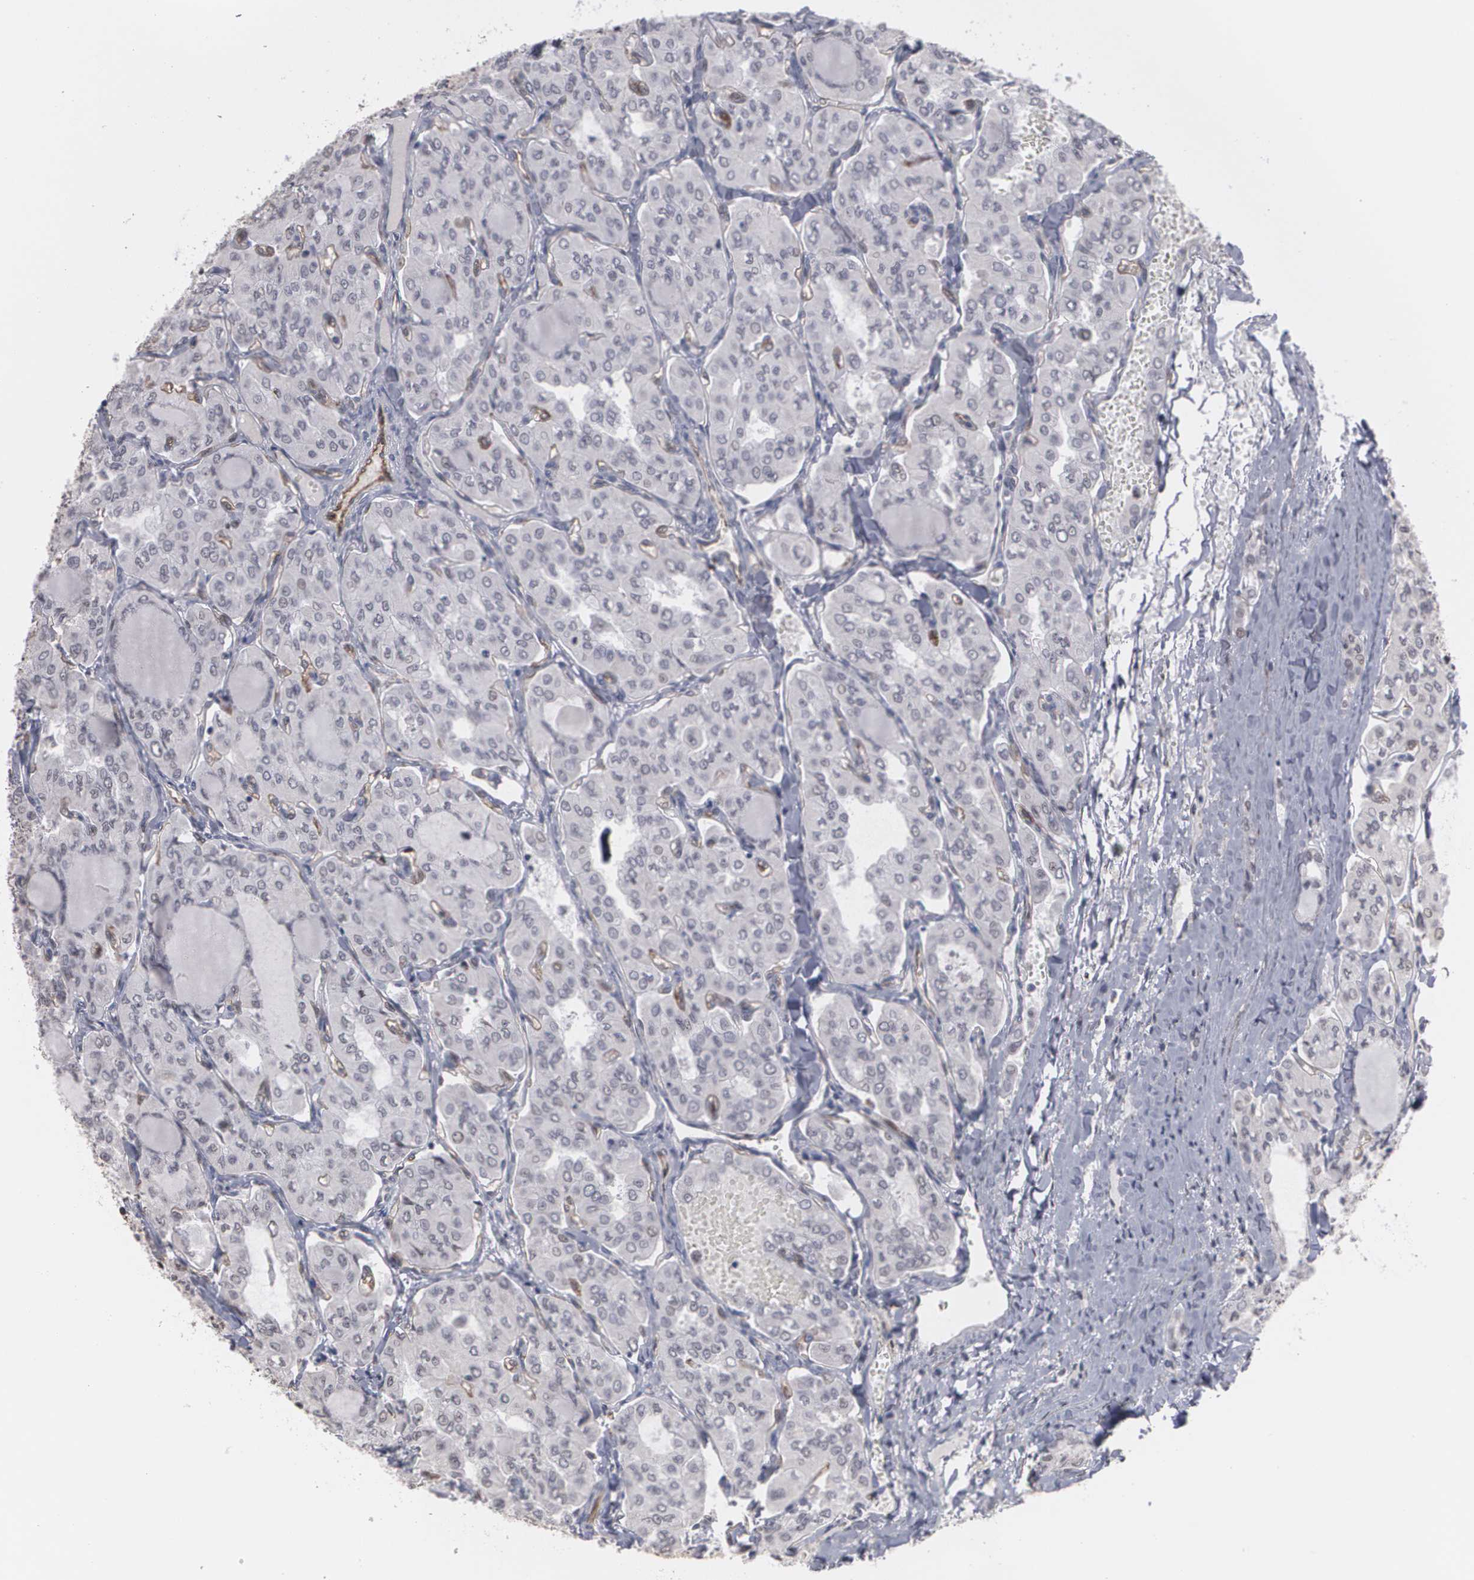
{"staining": {"intensity": "moderate", "quantity": "<25%", "location": "nuclear"}, "tissue": "thyroid cancer", "cell_type": "Tumor cells", "image_type": "cancer", "snomed": [{"axis": "morphology", "description": "Papillary adenocarcinoma, NOS"}, {"axis": "topography", "description": "Thyroid gland"}], "caption": "A high-resolution histopathology image shows immunohistochemistry staining of thyroid papillary adenocarcinoma, which exhibits moderate nuclear staining in about <25% of tumor cells. The staining was performed using DAB to visualize the protein expression in brown, while the nuclei were stained in blue with hematoxylin (Magnification: 20x).", "gene": "ZNF75A", "patient": {"sex": "male", "age": 20}}